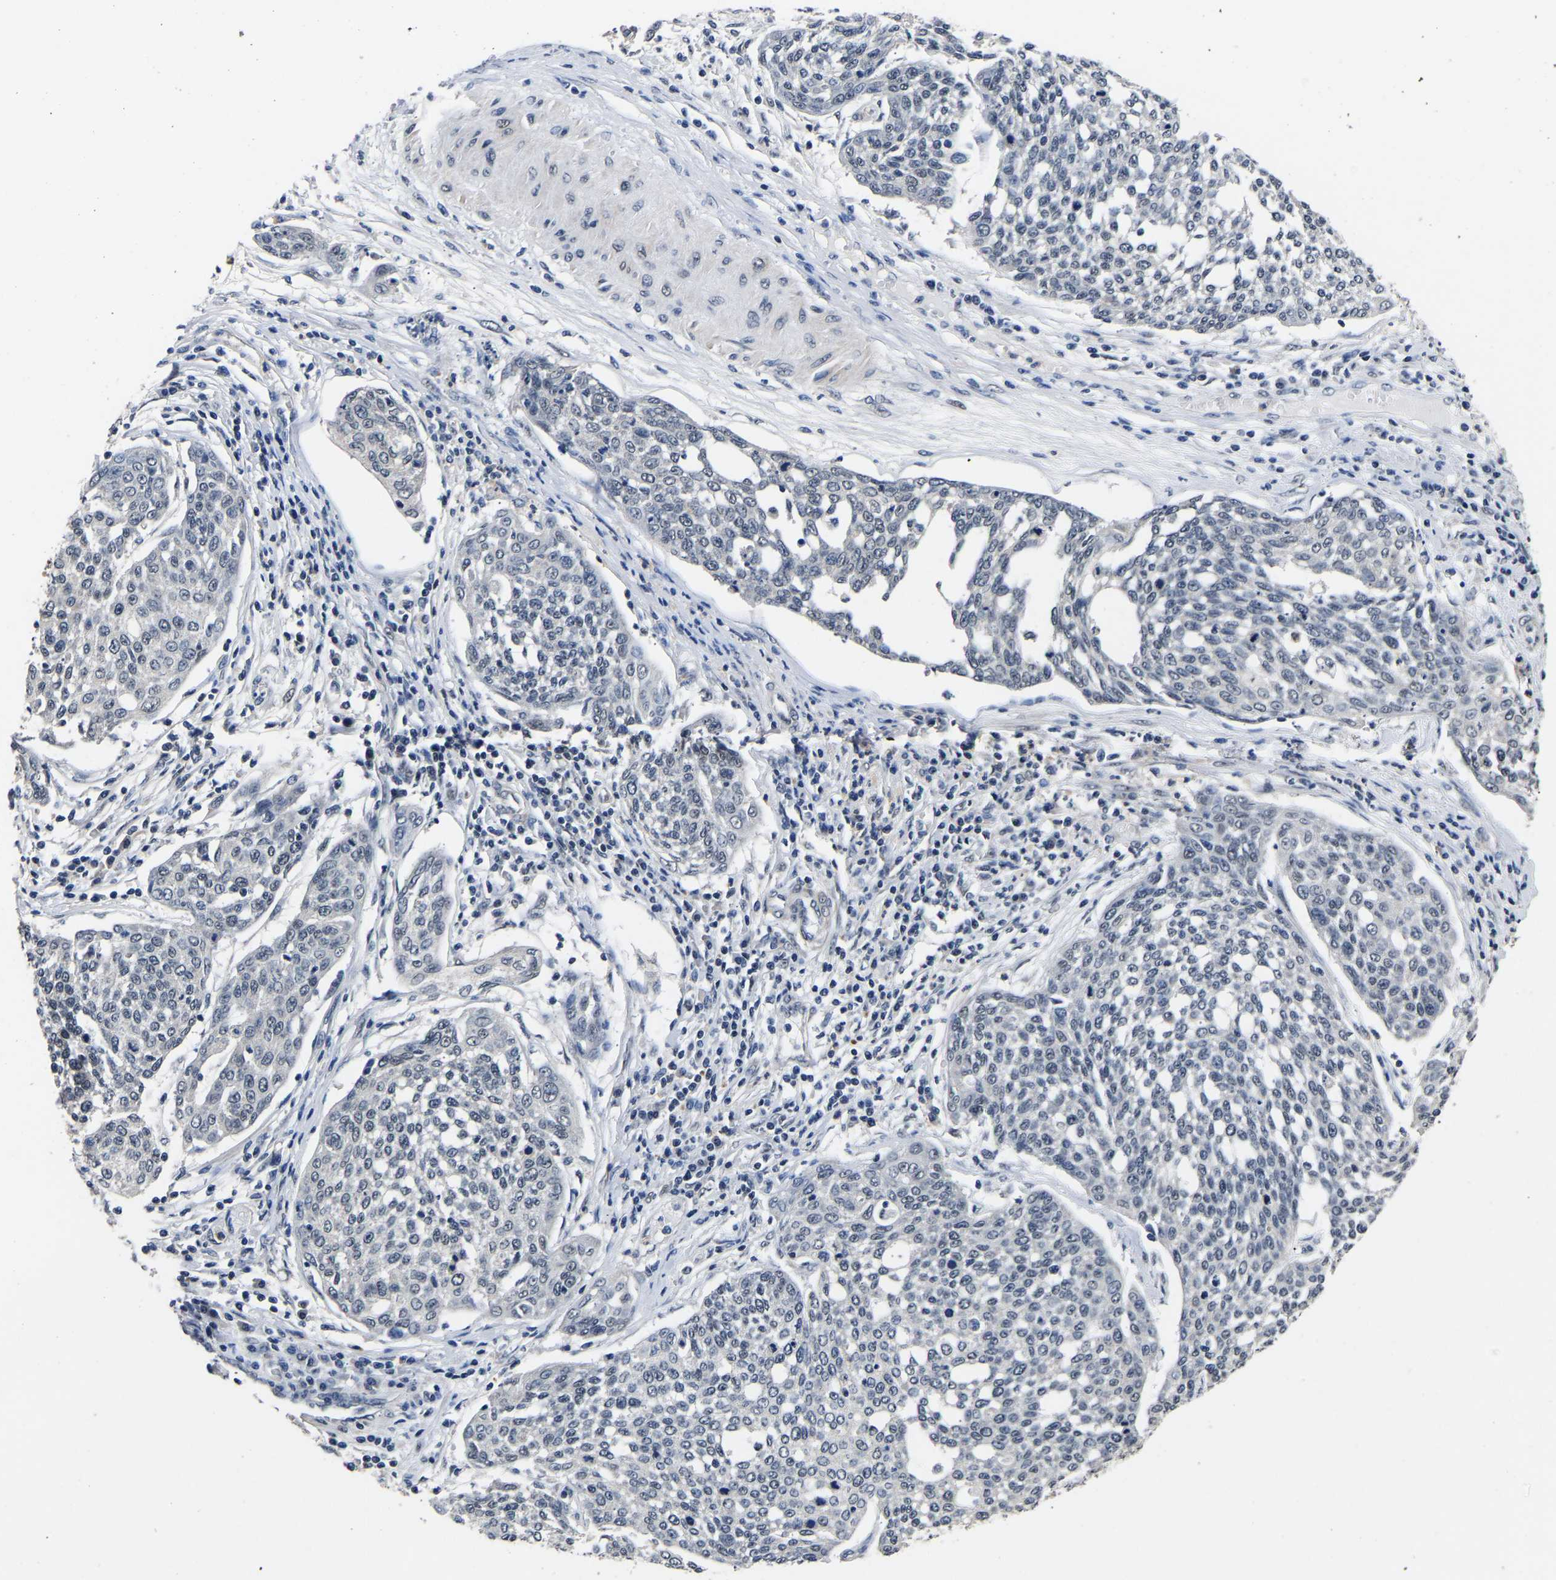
{"staining": {"intensity": "negative", "quantity": "none", "location": "none"}, "tissue": "cervical cancer", "cell_type": "Tumor cells", "image_type": "cancer", "snomed": [{"axis": "morphology", "description": "Squamous cell carcinoma, NOS"}, {"axis": "topography", "description": "Cervix"}], "caption": "Cervical squamous cell carcinoma was stained to show a protein in brown. There is no significant positivity in tumor cells.", "gene": "METTL16", "patient": {"sex": "female", "age": 34}}